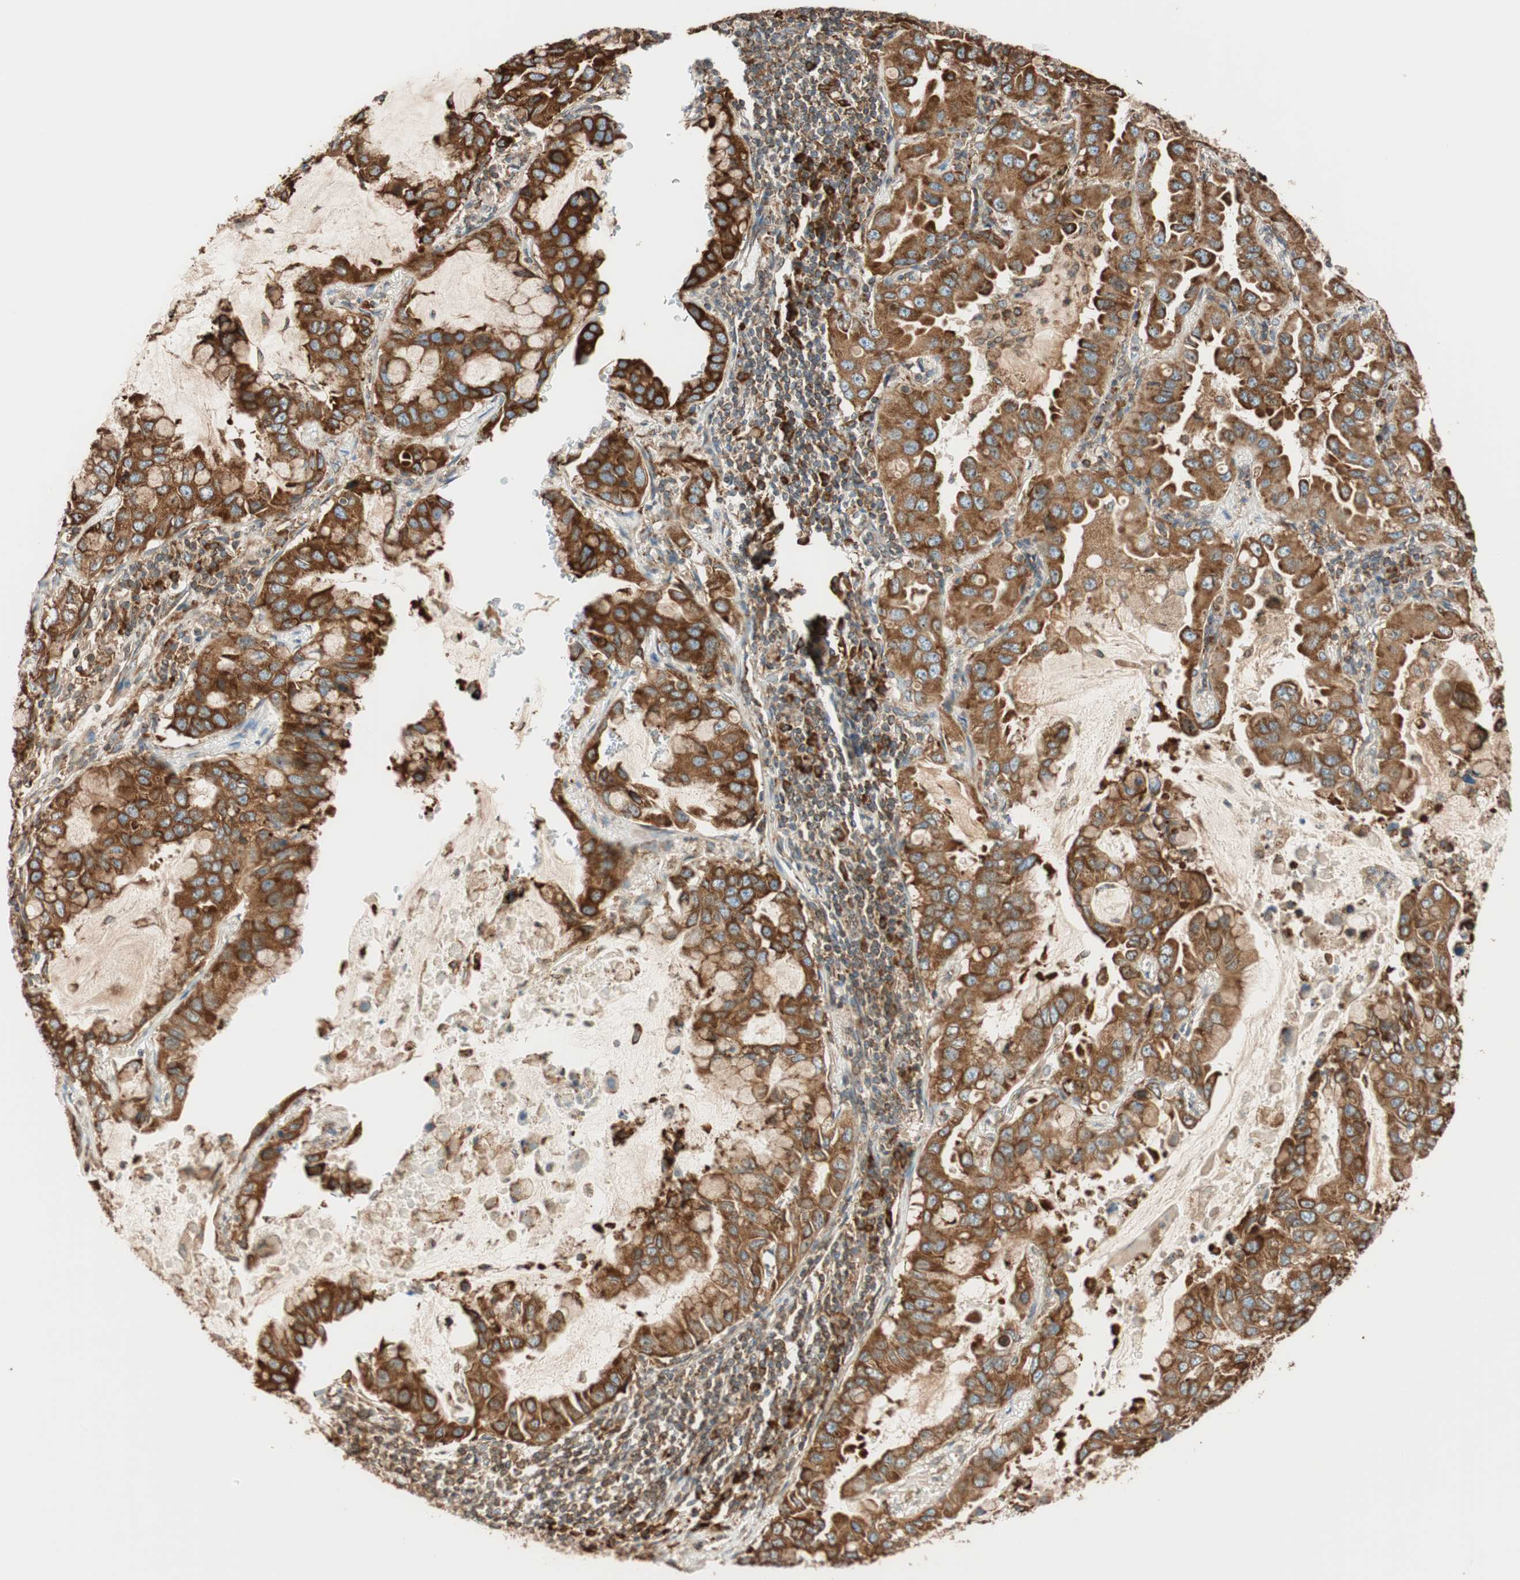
{"staining": {"intensity": "strong", "quantity": ">75%", "location": "cytoplasmic/membranous"}, "tissue": "lung cancer", "cell_type": "Tumor cells", "image_type": "cancer", "snomed": [{"axis": "morphology", "description": "Adenocarcinoma, NOS"}, {"axis": "topography", "description": "Lung"}], "caption": "The micrograph displays a brown stain indicating the presence of a protein in the cytoplasmic/membranous of tumor cells in lung cancer.", "gene": "PRKCSH", "patient": {"sex": "male", "age": 64}}